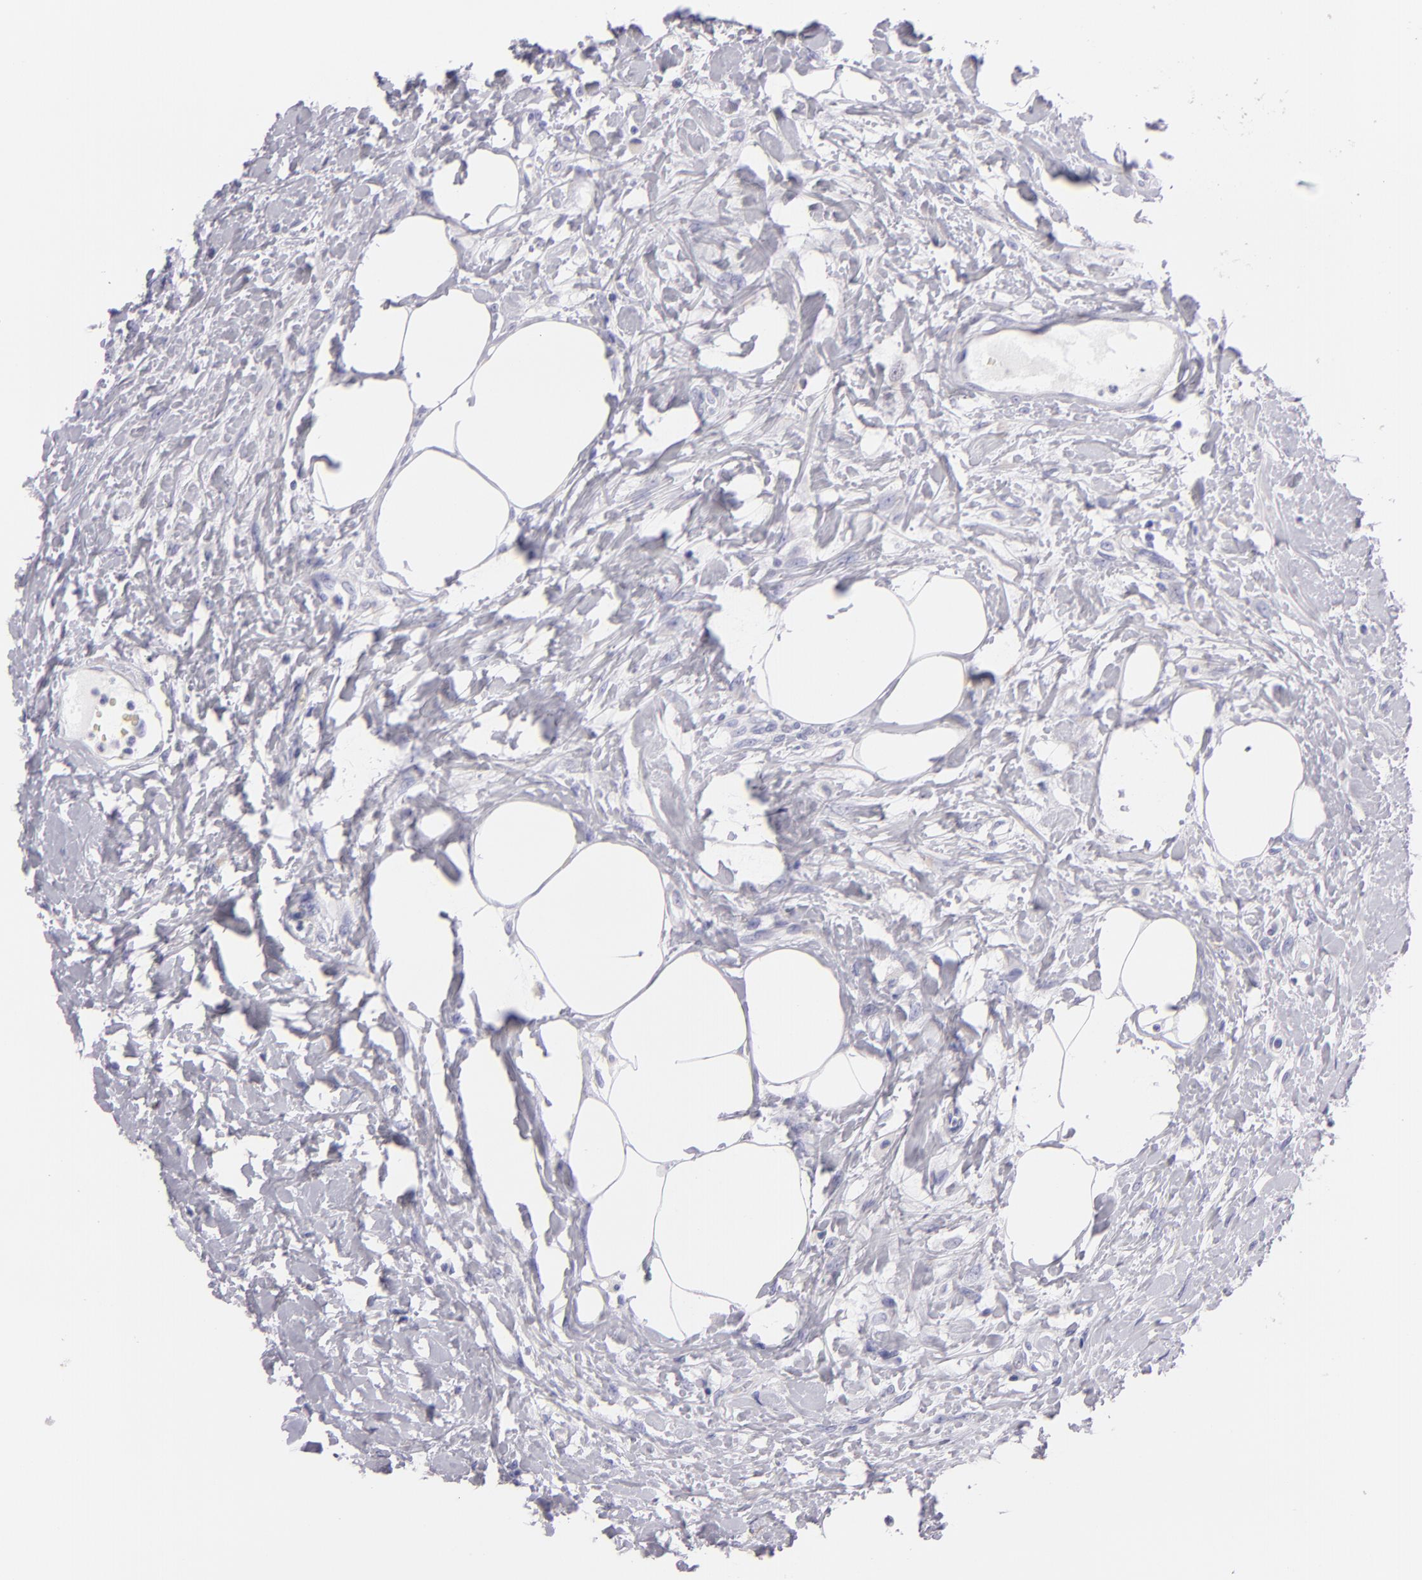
{"staining": {"intensity": "negative", "quantity": "none", "location": "none"}, "tissue": "urothelial cancer", "cell_type": "Tumor cells", "image_type": "cancer", "snomed": [{"axis": "morphology", "description": "Urothelial carcinoma, High grade"}, {"axis": "topography", "description": "Urinary bladder"}], "caption": "The image displays no staining of tumor cells in urothelial carcinoma (high-grade).", "gene": "MUC5AC", "patient": {"sex": "male", "age": 56}}